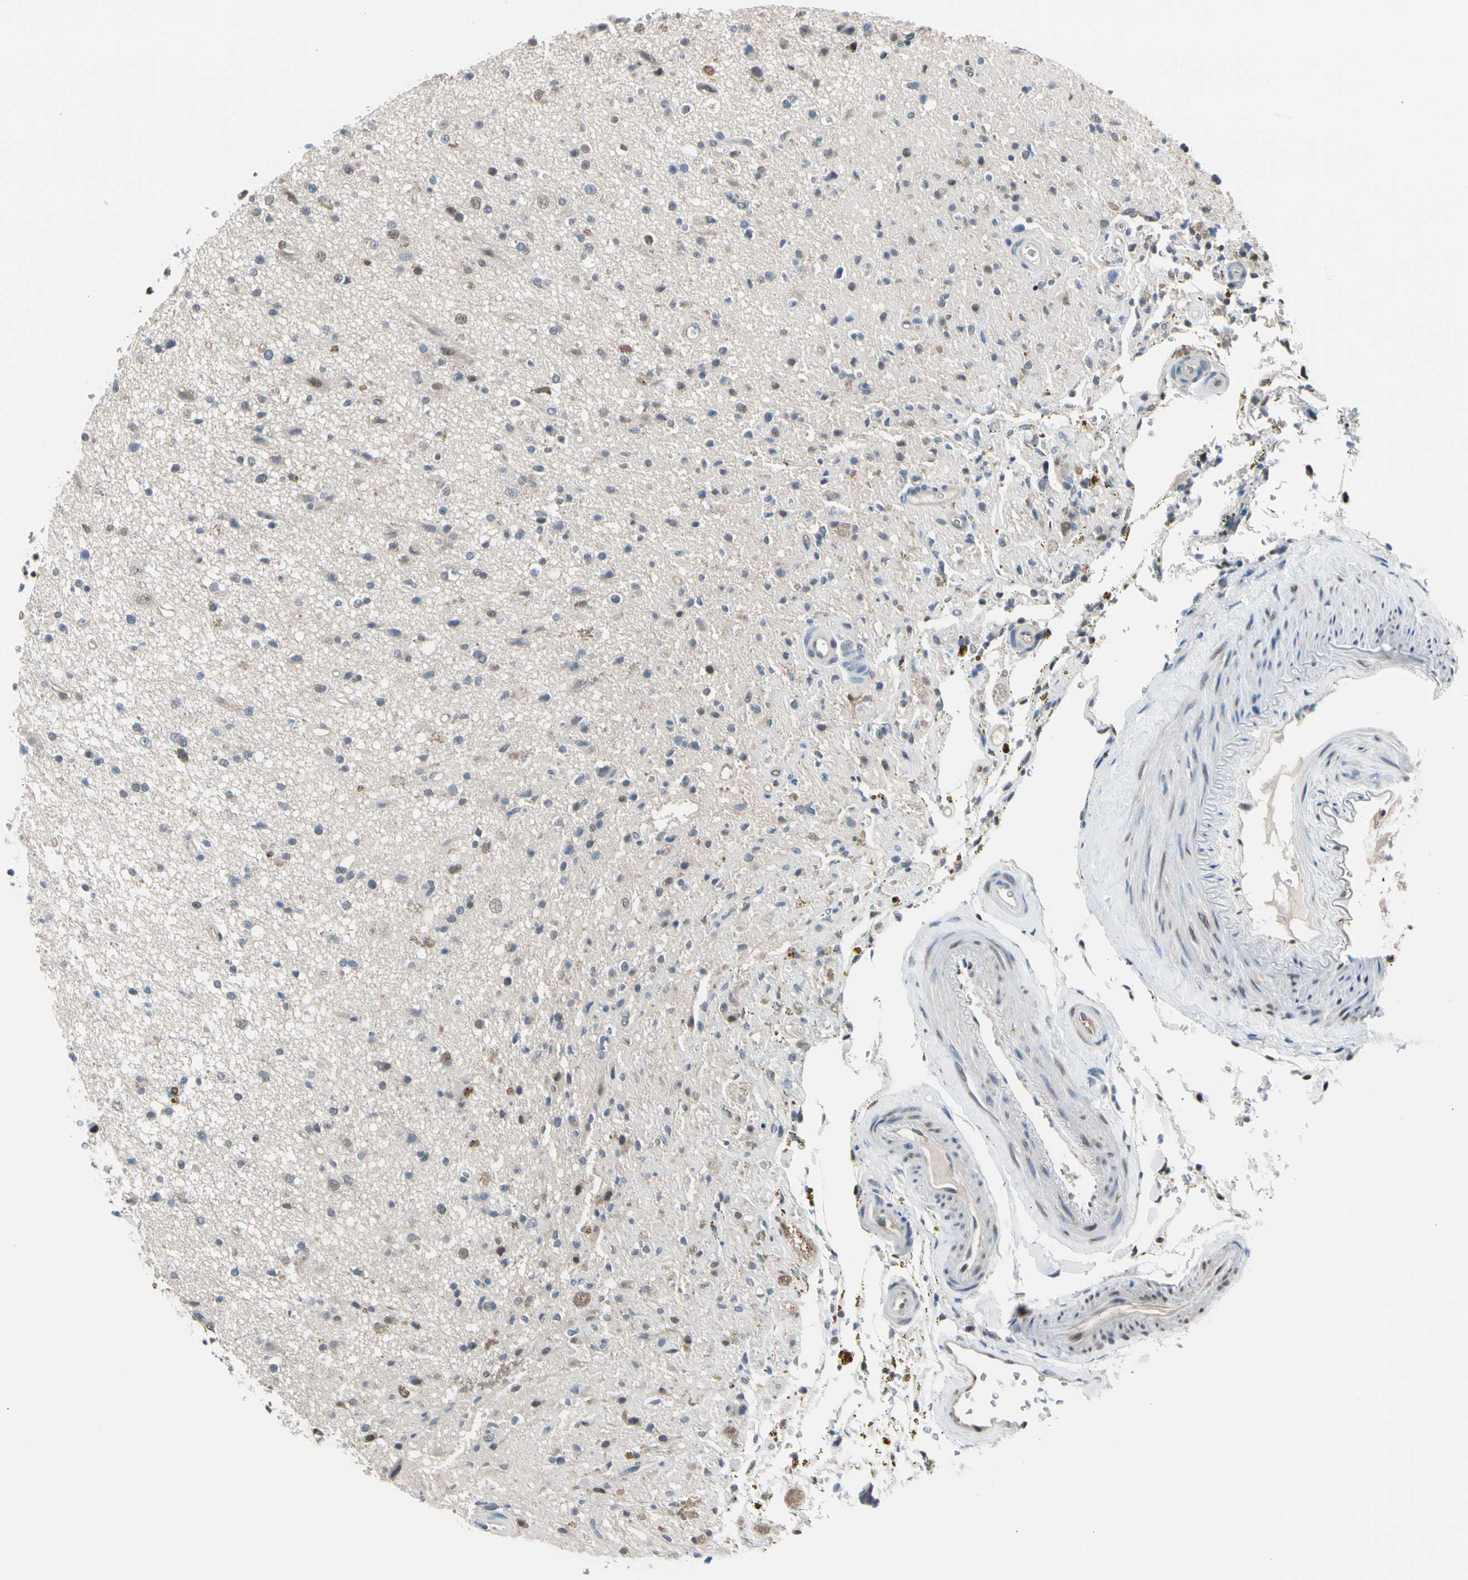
{"staining": {"intensity": "weak", "quantity": "25%-75%", "location": "cytoplasmic/membranous,nuclear"}, "tissue": "glioma", "cell_type": "Tumor cells", "image_type": "cancer", "snomed": [{"axis": "morphology", "description": "Glioma, malignant, High grade"}, {"axis": "topography", "description": "Brain"}], "caption": "Approximately 25%-75% of tumor cells in human malignant high-grade glioma demonstrate weak cytoplasmic/membranous and nuclear protein expression as visualized by brown immunohistochemical staining.", "gene": "PSMA2", "patient": {"sex": "male", "age": 33}}